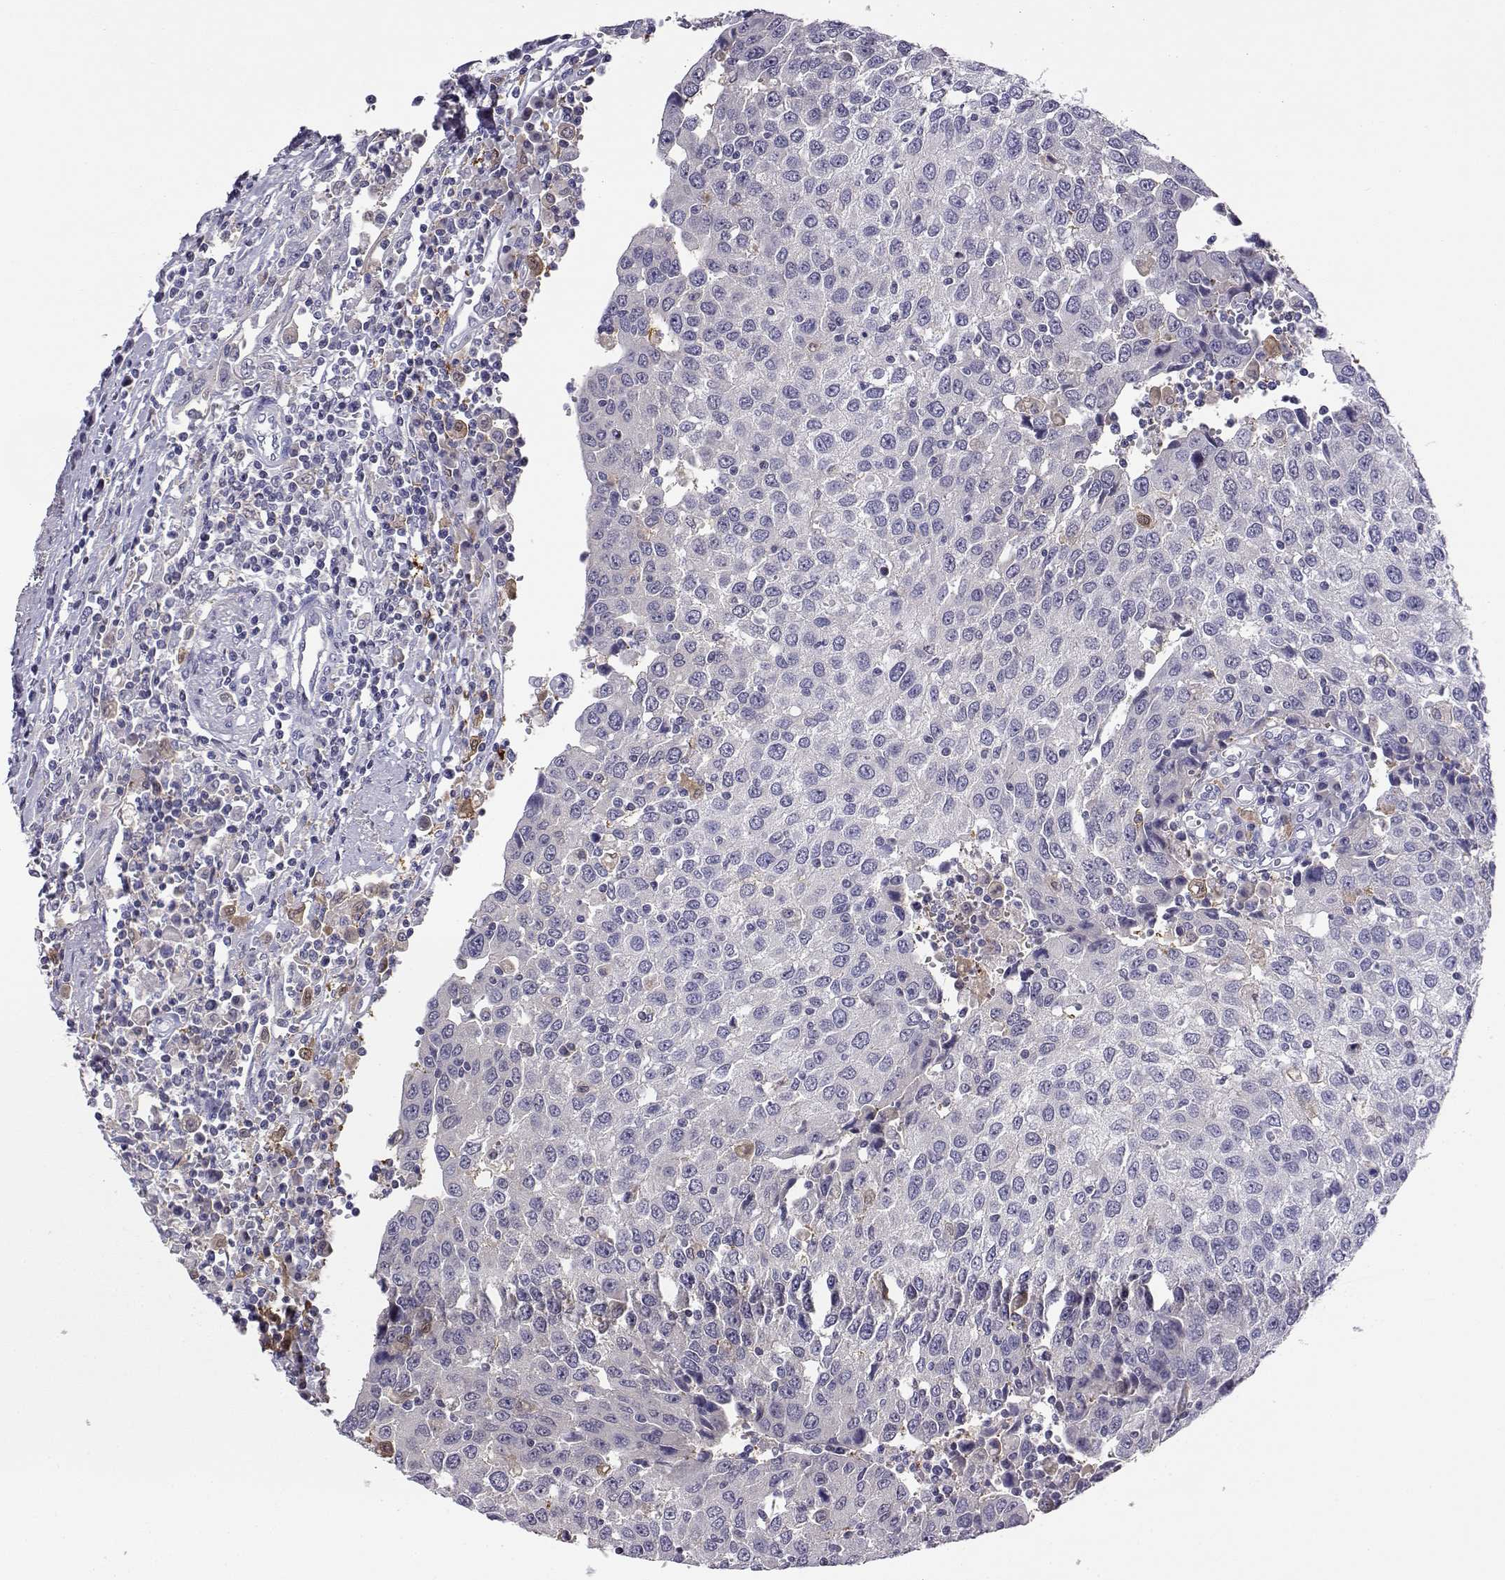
{"staining": {"intensity": "negative", "quantity": "none", "location": "none"}, "tissue": "urothelial cancer", "cell_type": "Tumor cells", "image_type": "cancer", "snomed": [{"axis": "morphology", "description": "Urothelial carcinoma, High grade"}, {"axis": "topography", "description": "Urinary bladder"}], "caption": "The image exhibits no staining of tumor cells in urothelial cancer.", "gene": "AKR1B1", "patient": {"sex": "female", "age": 85}}